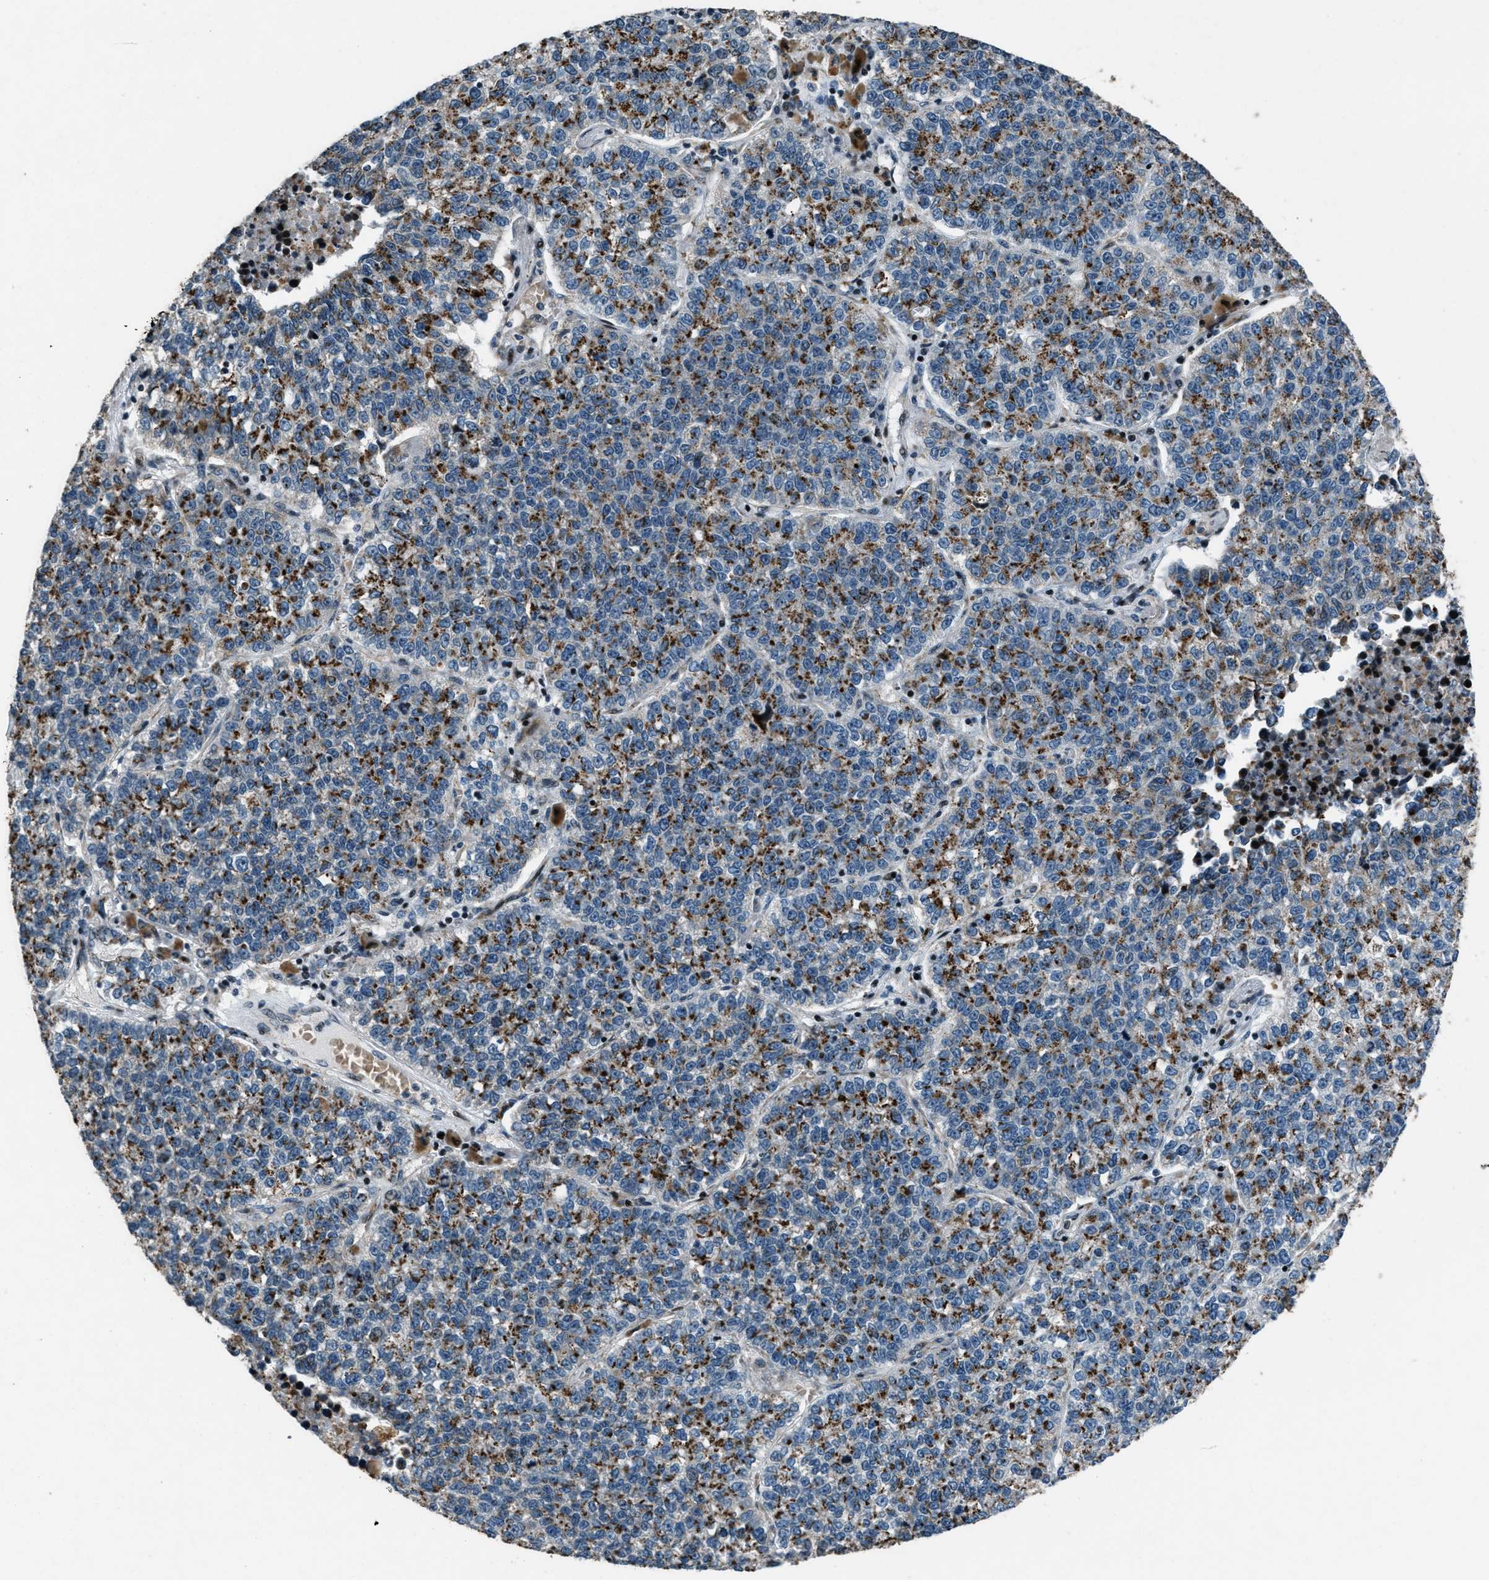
{"staining": {"intensity": "strong", "quantity": "25%-75%", "location": "cytoplasmic/membranous"}, "tissue": "lung cancer", "cell_type": "Tumor cells", "image_type": "cancer", "snomed": [{"axis": "morphology", "description": "Adenocarcinoma, NOS"}, {"axis": "topography", "description": "Lung"}], "caption": "Protein expression analysis of human lung cancer (adenocarcinoma) reveals strong cytoplasmic/membranous staining in about 25%-75% of tumor cells.", "gene": "GPC6", "patient": {"sex": "male", "age": 49}}